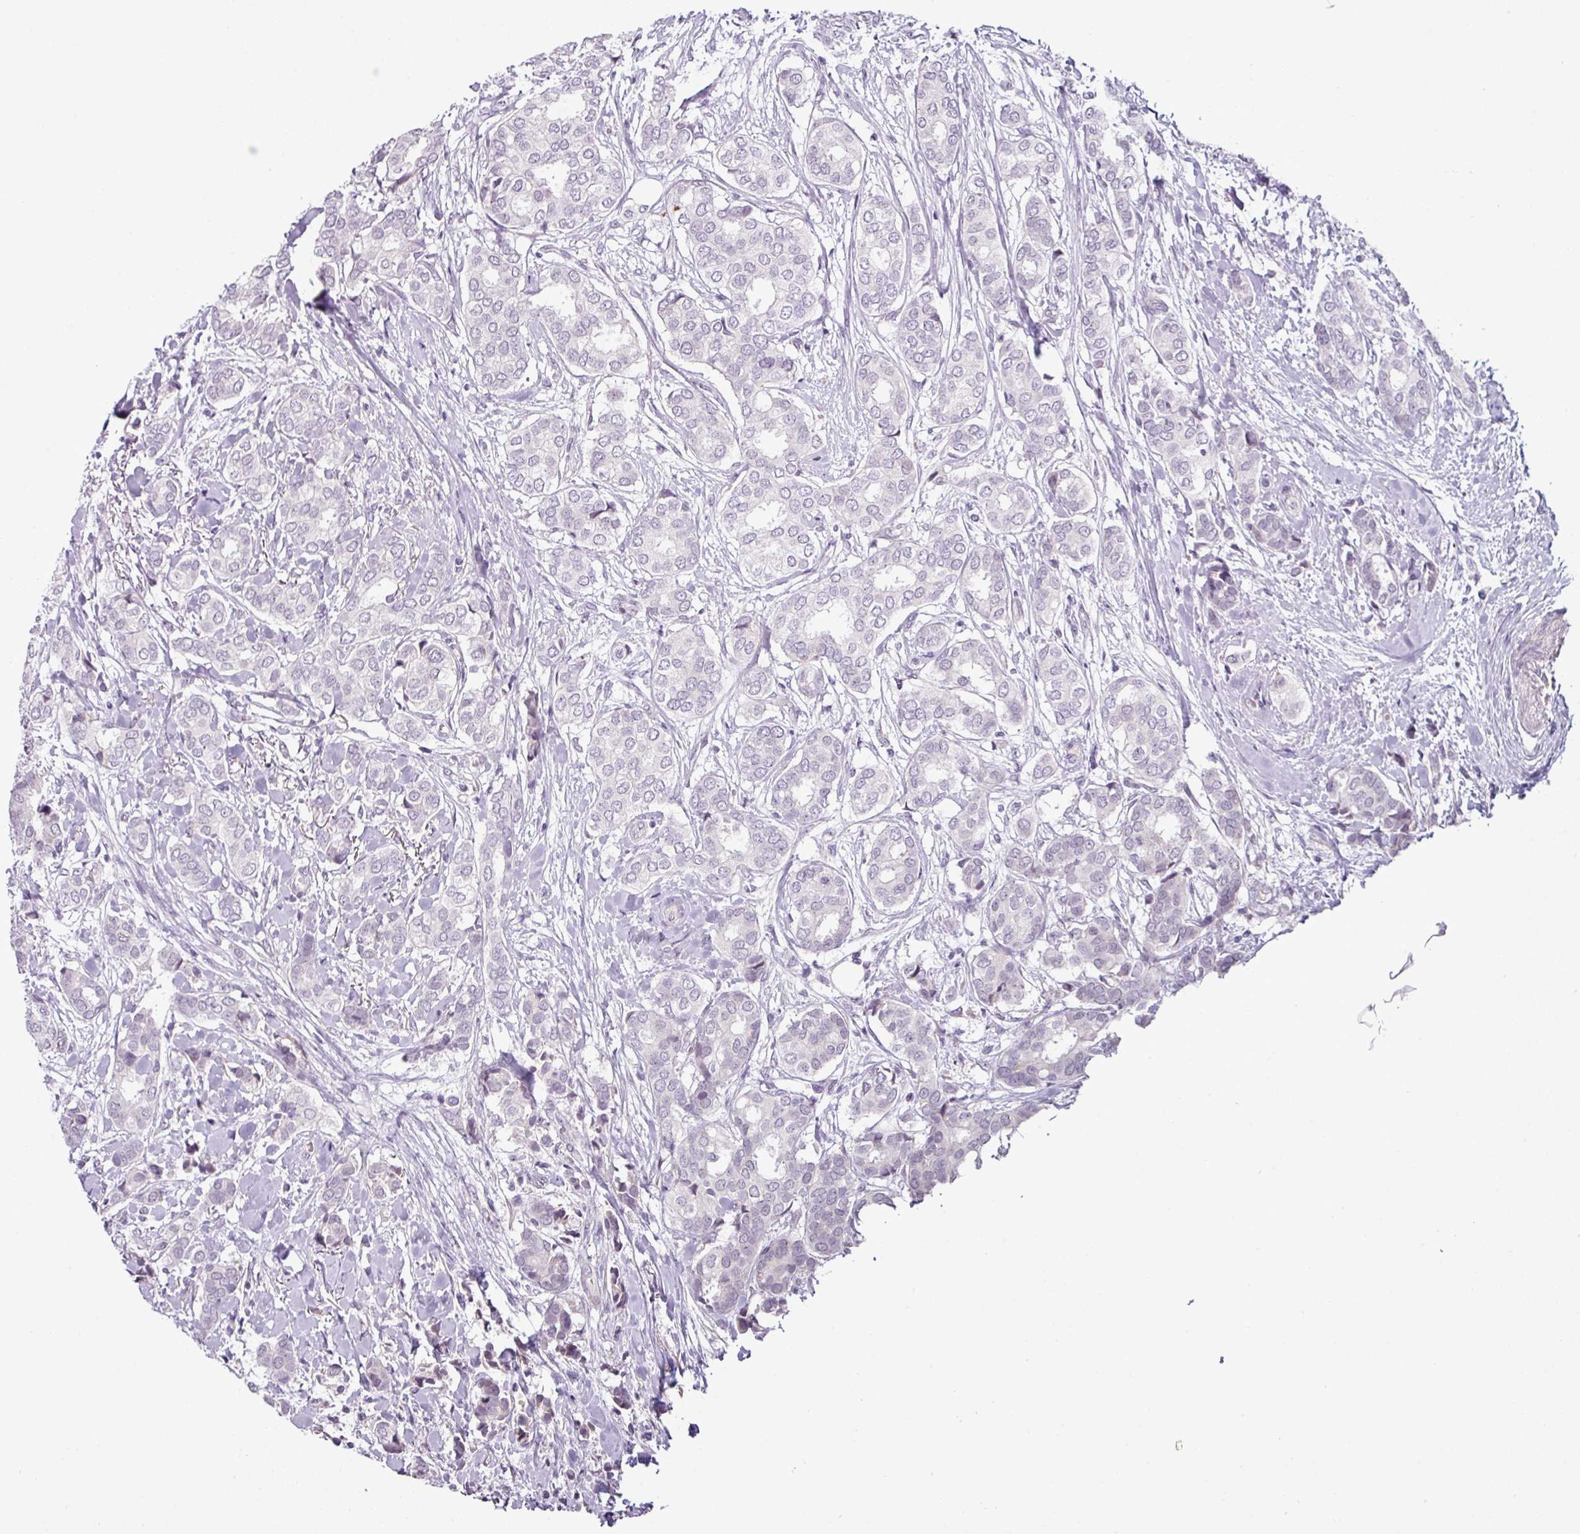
{"staining": {"intensity": "negative", "quantity": "none", "location": "none"}, "tissue": "breast cancer", "cell_type": "Tumor cells", "image_type": "cancer", "snomed": [{"axis": "morphology", "description": "Duct carcinoma"}, {"axis": "topography", "description": "Breast"}], "caption": "IHC histopathology image of breast intraductal carcinoma stained for a protein (brown), which shows no positivity in tumor cells.", "gene": "OR52D1", "patient": {"sex": "female", "age": 73}}